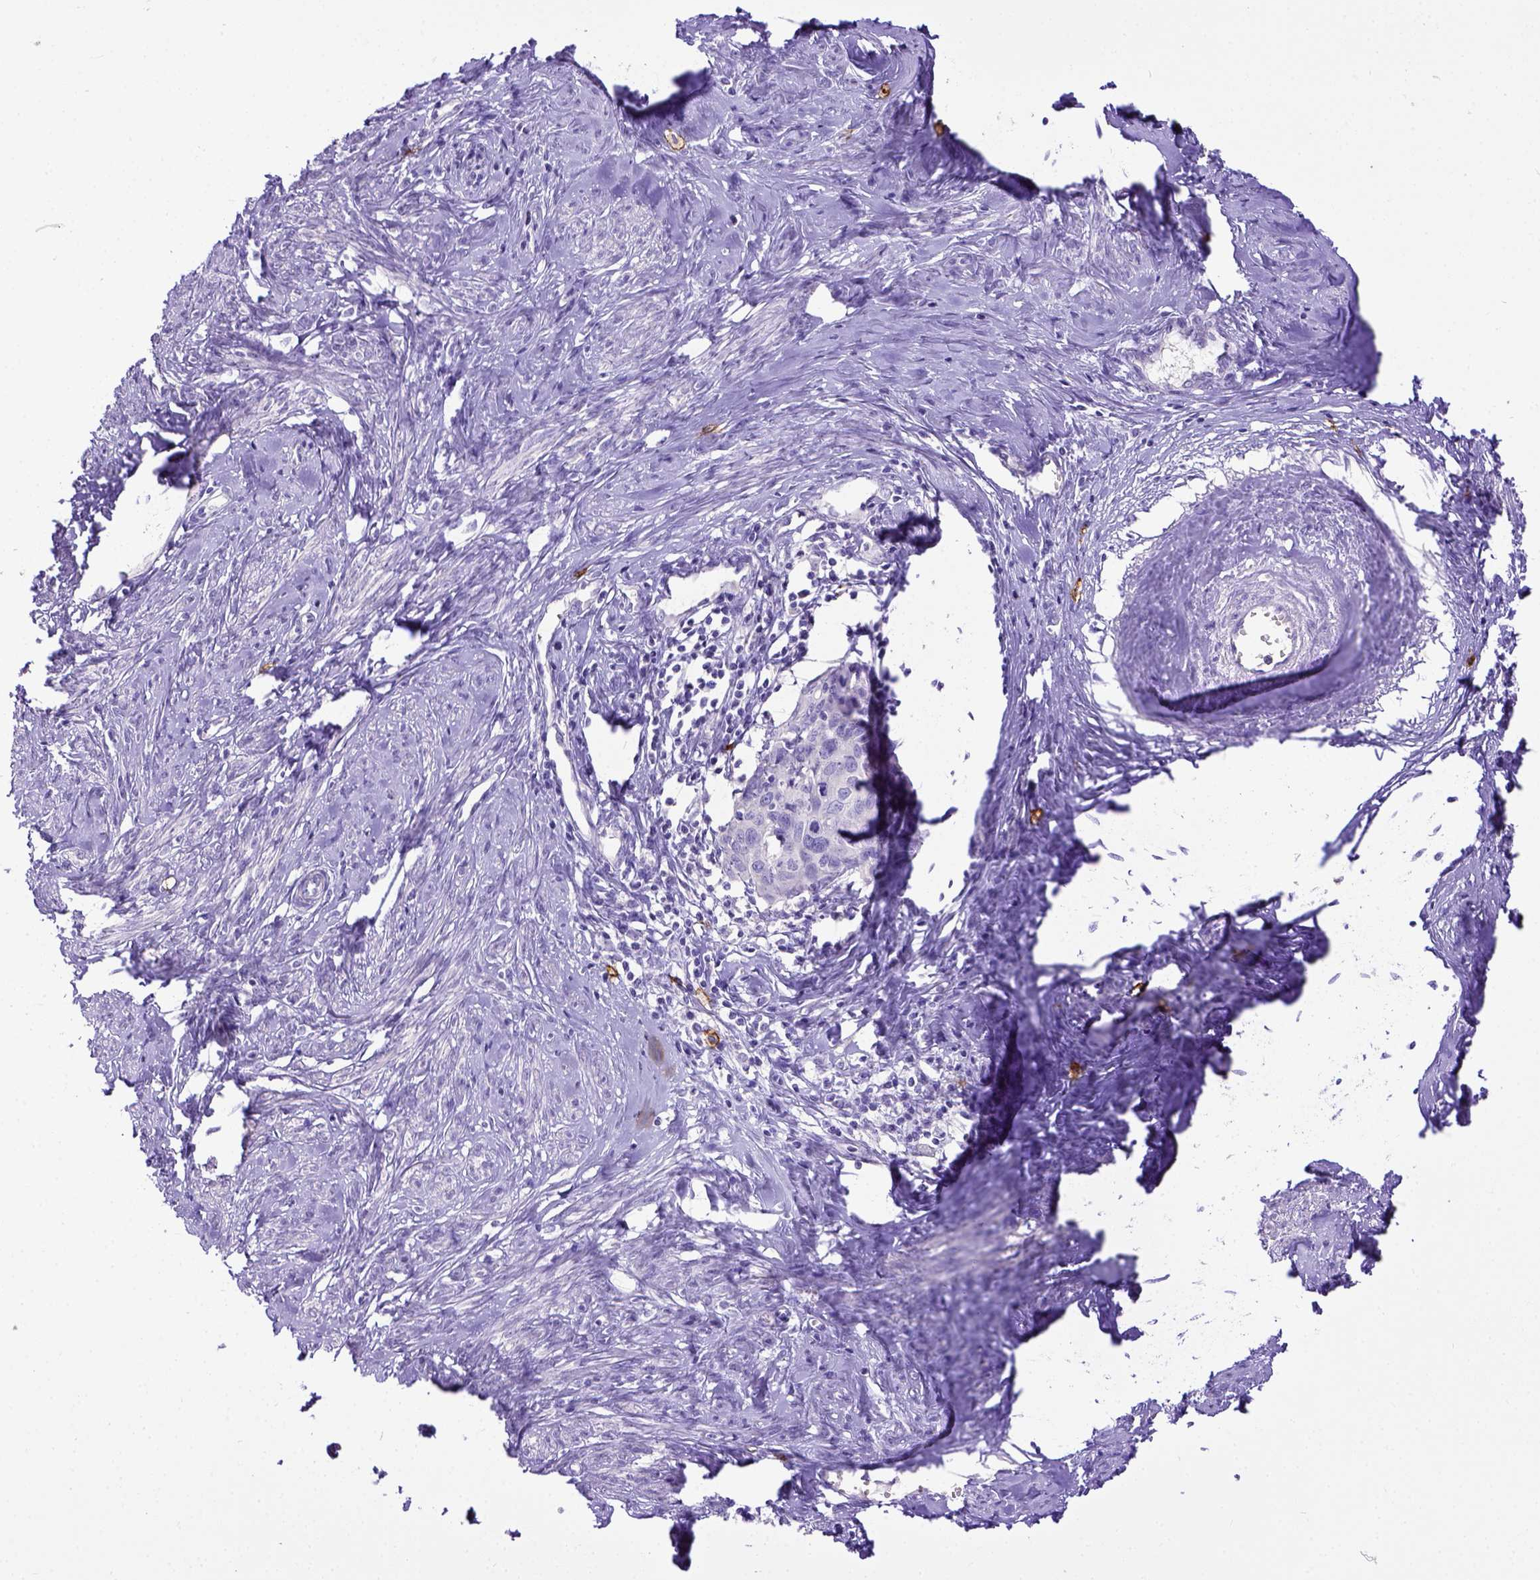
{"staining": {"intensity": "negative", "quantity": "none", "location": "none"}, "tissue": "cervical cancer", "cell_type": "Tumor cells", "image_type": "cancer", "snomed": [{"axis": "morphology", "description": "Squamous cell carcinoma, NOS"}, {"axis": "topography", "description": "Cervix"}], "caption": "A micrograph of cervical squamous cell carcinoma stained for a protein demonstrates no brown staining in tumor cells.", "gene": "KIT", "patient": {"sex": "female", "age": 62}}